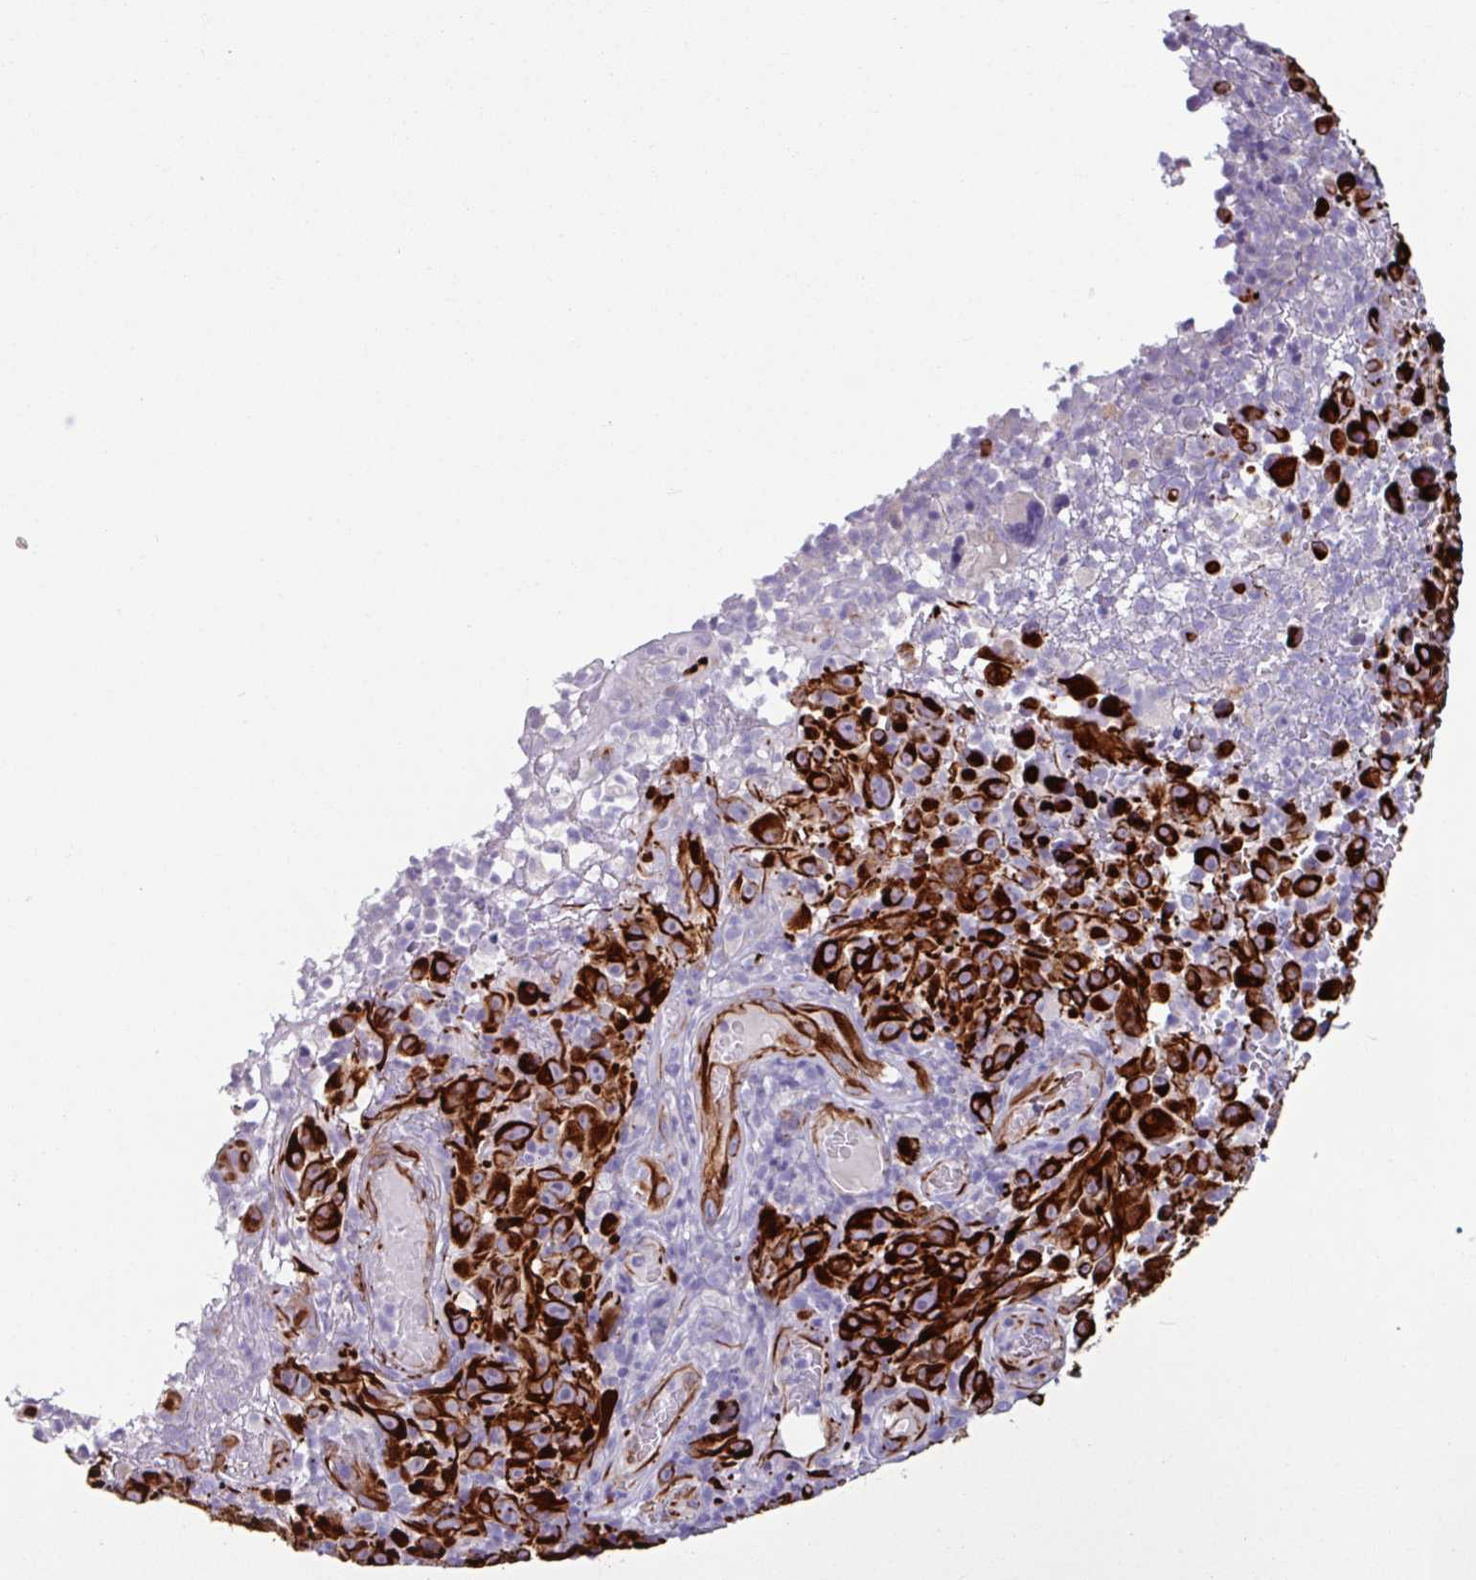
{"staining": {"intensity": "strong", "quantity": ">75%", "location": "cytoplasmic/membranous"}, "tissue": "melanoma", "cell_type": "Tumor cells", "image_type": "cancer", "snomed": [{"axis": "morphology", "description": "Malignant melanoma, NOS"}, {"axis": "topography", "description": "Skin"}], "caption": "IHC histopathology image of neoplastic tissue: human malignant melanoma stained using immunohistochemistry (IHC) displays high levels of strong protein expression localized specifically in the cytoplasmic/membranous of tumor cells, appearing as a cytoplasmic/membranous brown color.", "gene": "BTD", "patient": {"sex": "female", "age": 82}}